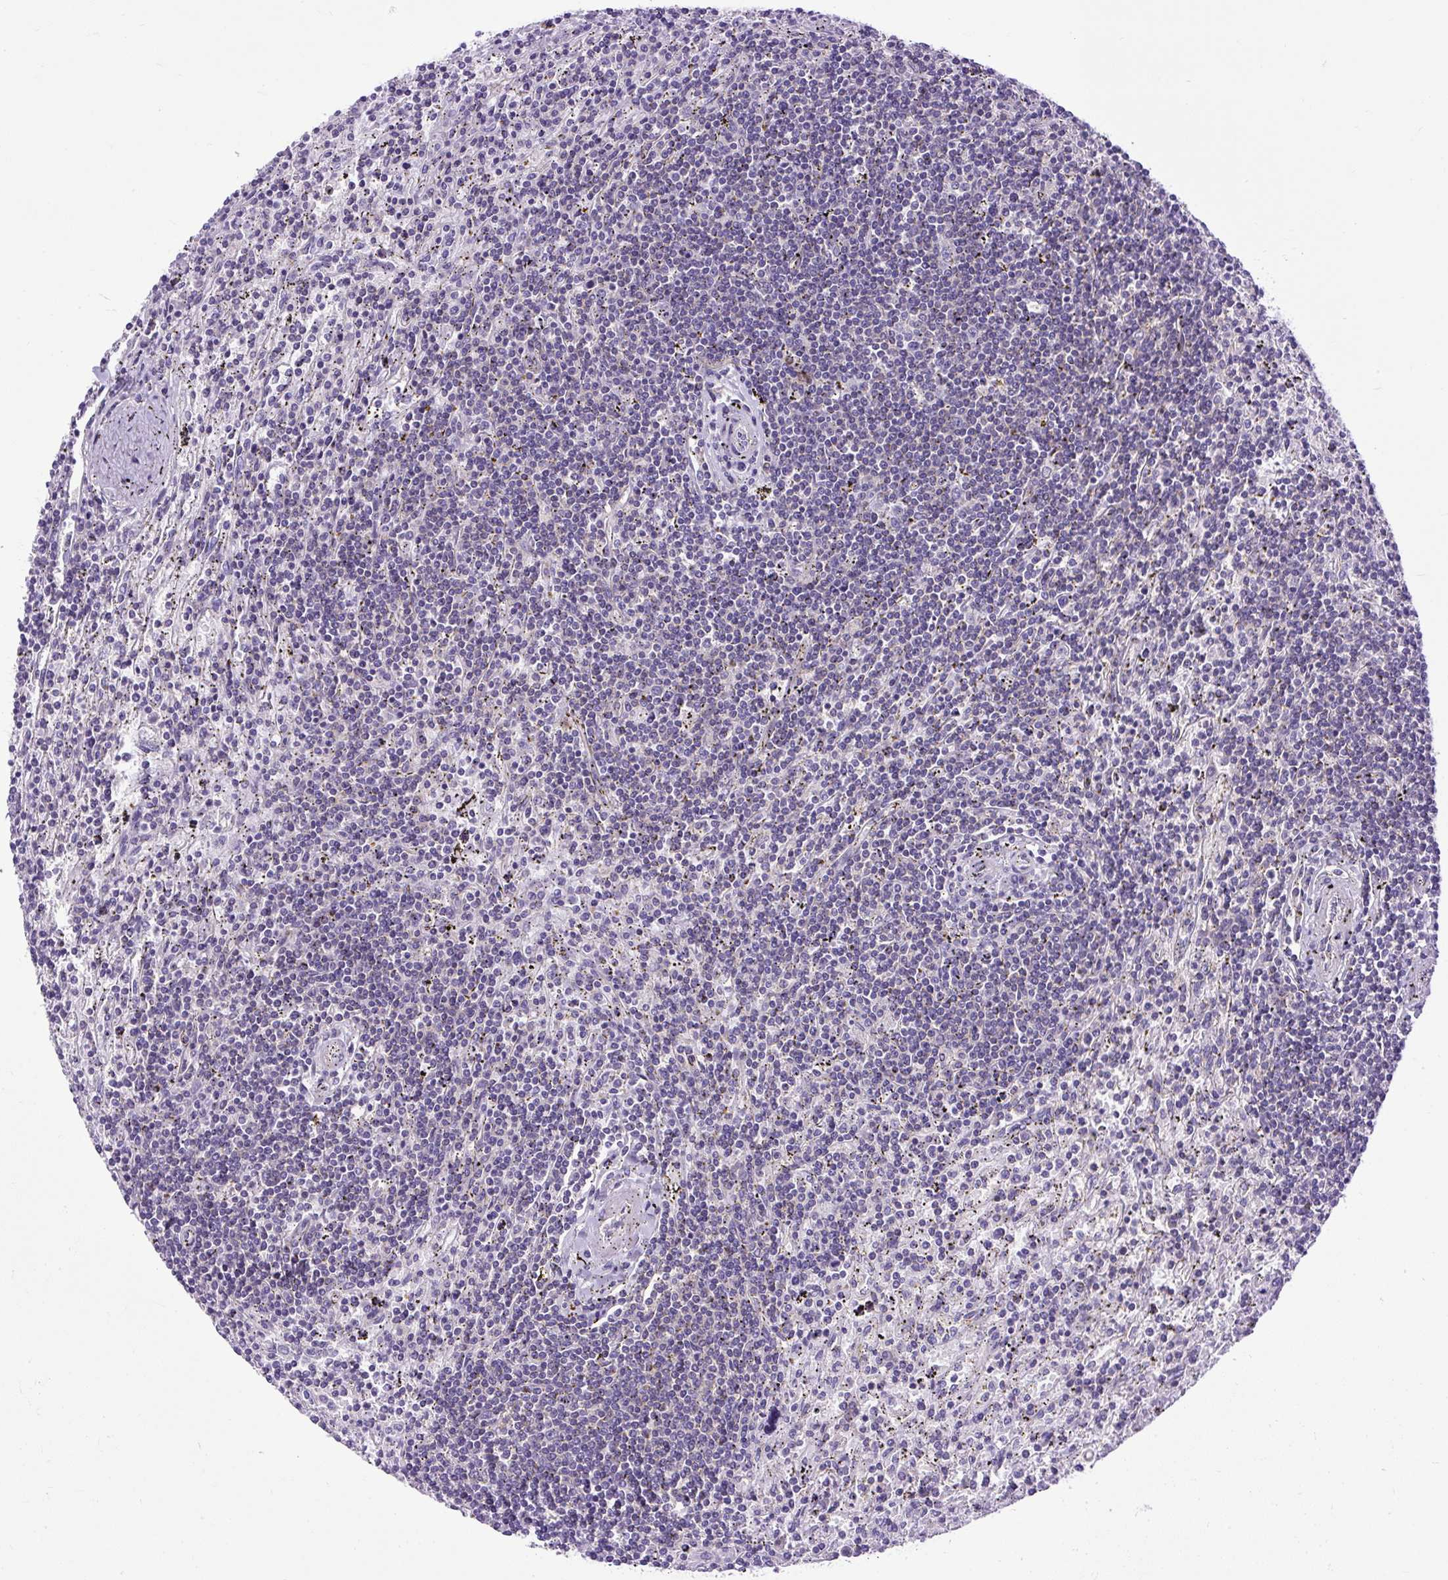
{"staining": {"intensity": "negative", "quantity": "none", "location": "none"}, "tissue": "lymphoma", "cell_type": "Tumor cells", "image_type": "cancer", "snomed": [{"axis": "morphology", "description": "Malignant lymphoma, non-Hodgkin's type, Low grade"}, {"axis": "topography", "description": "Spleen"}], "caption": "Human malignant lymphoma, non-Hodgkin's type (low-grade) stained for a protein using IHC displays no positivity in tumor cells.", "gene": "MAP1S", "patient": {"sex": "male", "age": 76}}